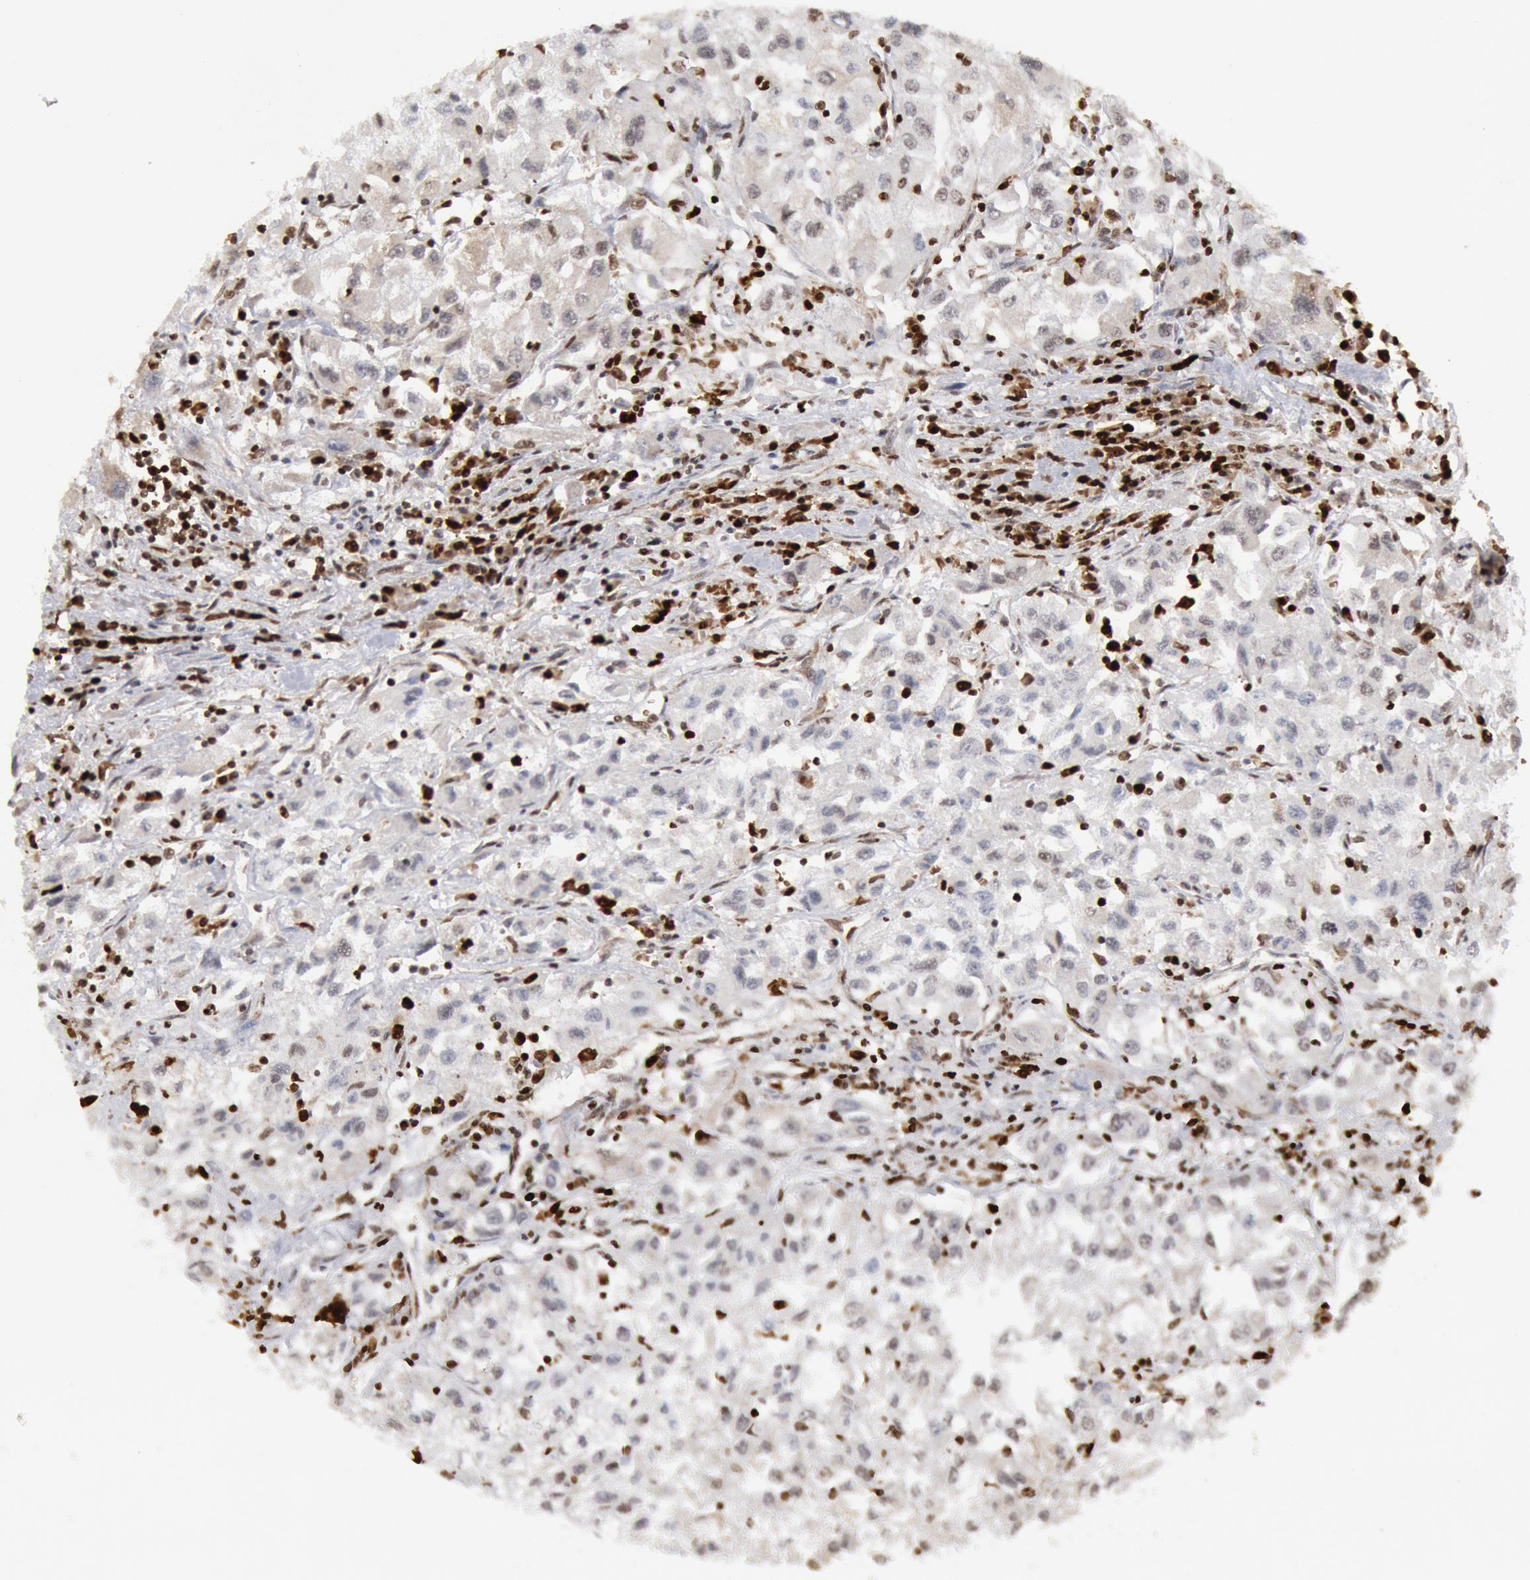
{"staining": {"intensity": "weak", "quantity": "25%-75%", "location": "cytoplasmic/membranous,nuclear"}, "tissue": "renal cancer", "cell_type": "Tumor cells", "image_type": "cancer", "snomed": [{"axis": "morphology", "description": "Adenocarcinoma, NOS"}, {"axis": "topography", "description": "Kidney"}], "caption": "A high-resolution micrograph shows immunohistochemistry (IHC) staining of renal adenocarcinoma, which exhibits weak cytoplasmic/membranous and nuclear expression in approximately 25%-75% of tumor cells.", "gene": "SUB1", "patient": {"sex": "male", "age": 59}}